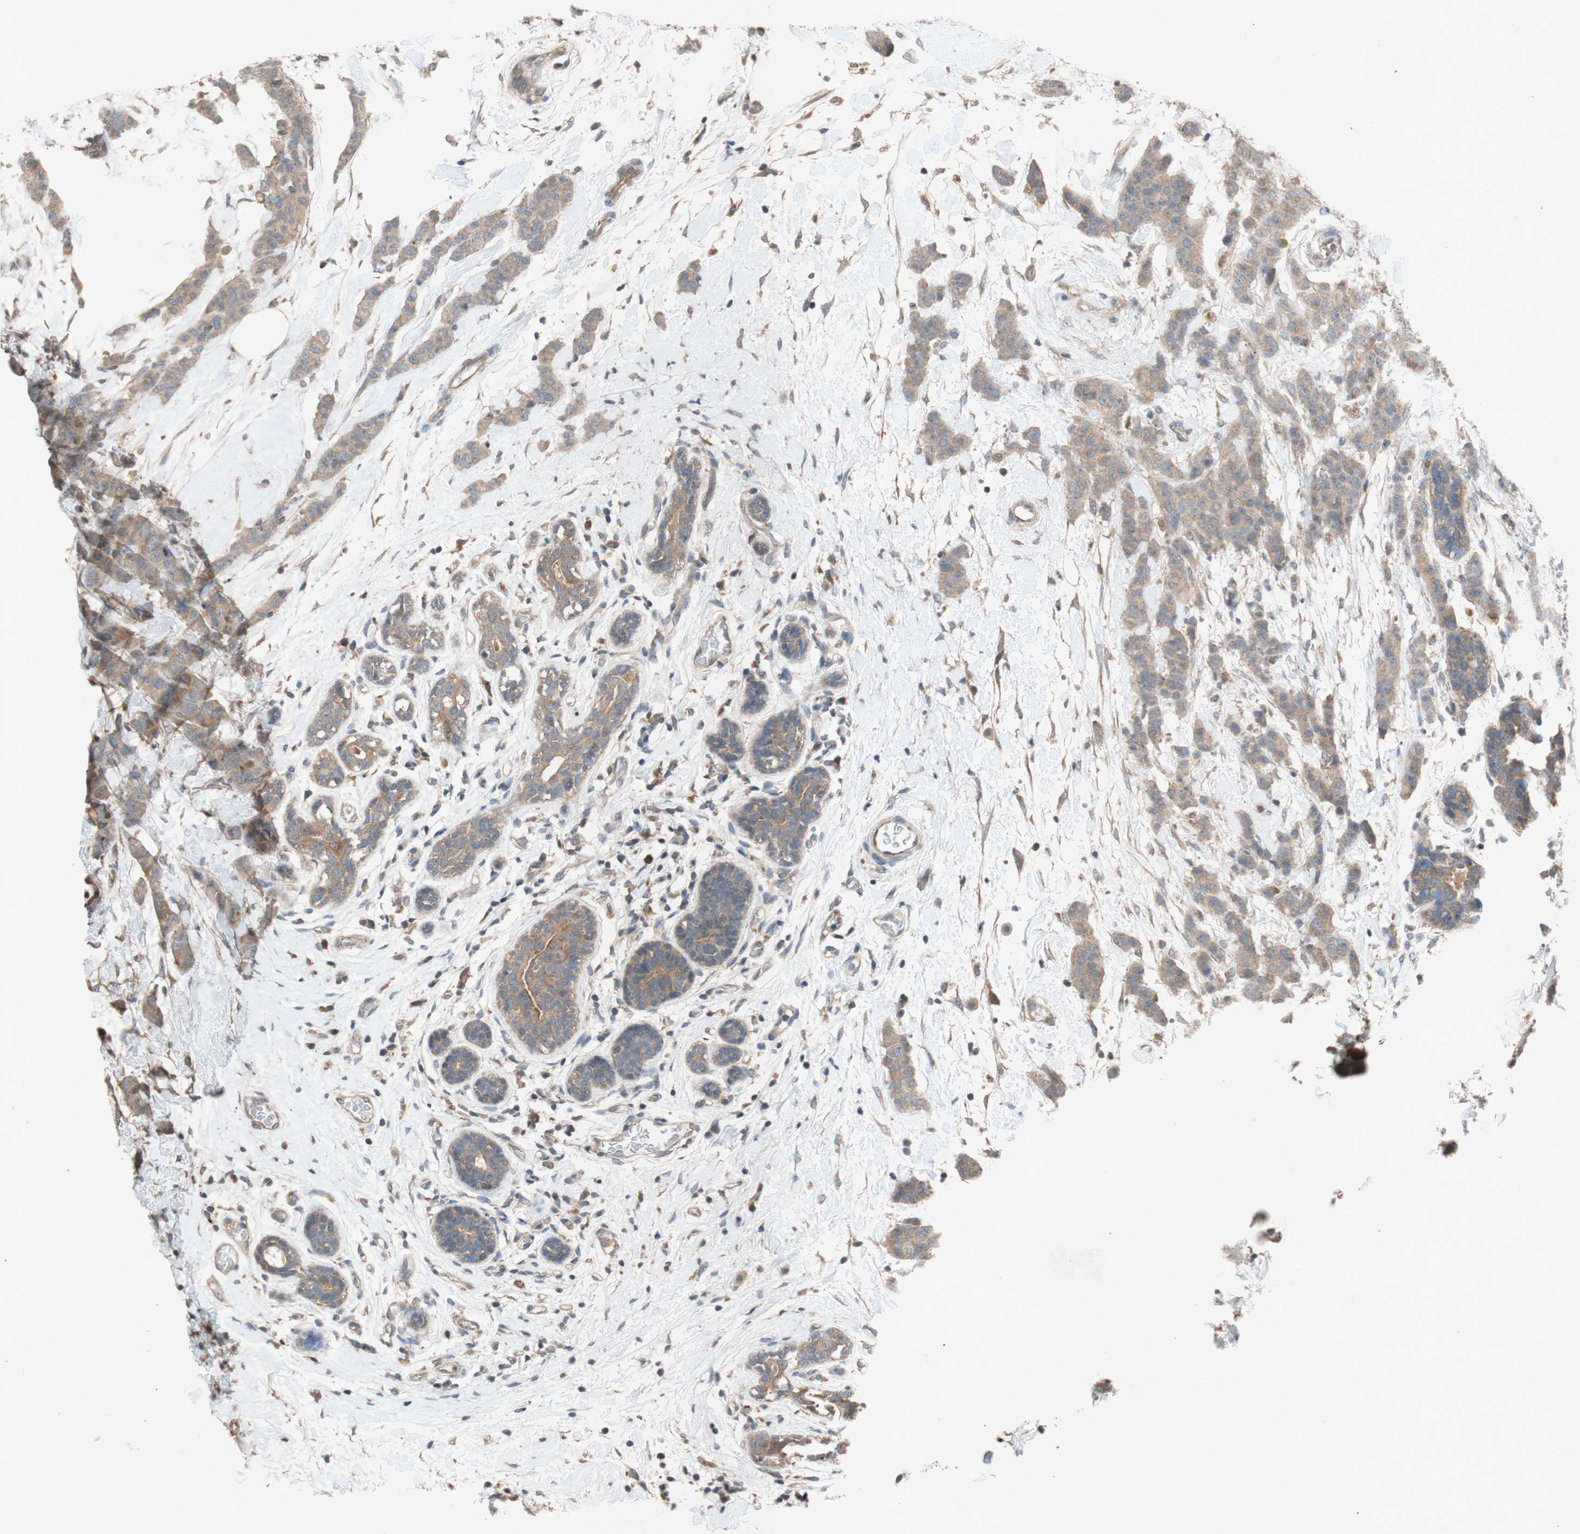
{"staining": {"intensity": "weak", "quantity": ">75%", "location": "cytoplasmic/membranous"}, "tissue": "breast cancer", "cell_type": "Tumor cells", "image_type": "cancer", "snomed": [{"axis": "morphology", "description": "Normal tissue, NOS"}, {"axis": "morphology", "description": "Duct carcinoma"}, {"axis": "topography", "description": "Breast"}], "caption": "High-power microscopy captured an IHC histopathology image of breast cancer, revealing weak cytoplasmic/membranous expression in approximately >75% of tumor cells. The protein is stained brown, and the nuclei are stained in blue (DAB (3,3'-diaminobenzidine) IHC with brightfield microscopy, high magnification).", "gene": "ATP6V1F", "patient": {"sex": "female", "age": 40}}